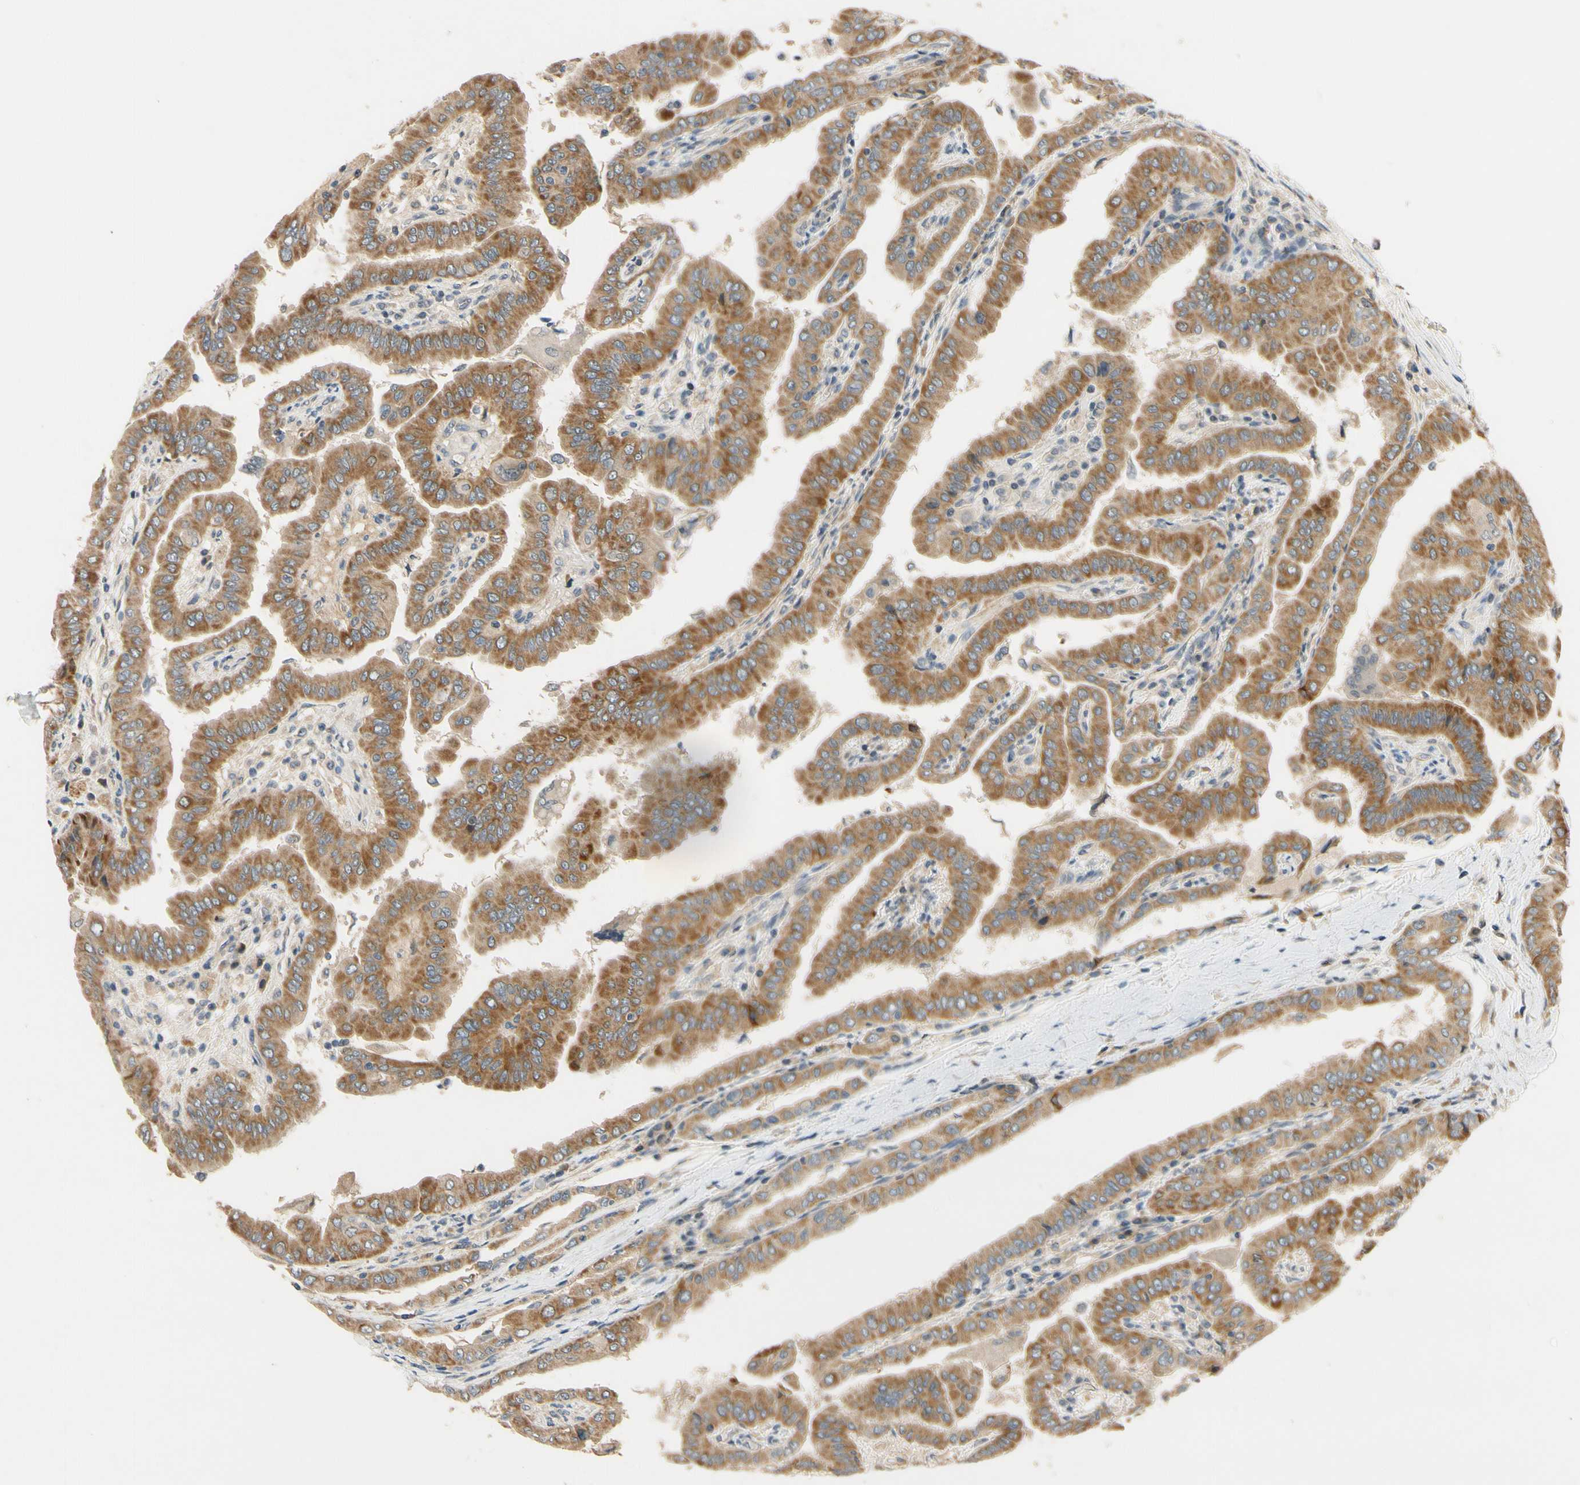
{"staining": {"intensity": "moderate", "quantity": ">75%", "location": "cytoplasmic/membranous"}, "tissue": "thyroid cancer", "cell_type": "Tumor cells", "image_type": "cancer", "snomed": [{"axis": "morphology", "description": "Papillary adenocarcinoma, NOS"}, {"axis": "topography", "description": "Thyroid gland"}], "caption": "There is medium levels of moderate cytoplasmic/membranous positivity in tumor cells of thyroid papillary adenocarcinoma, as demonstrated by immunohistochemical staining (brown color).", "gene": "ALKBH3", "patient": {"sex": "male", "age": 33}}